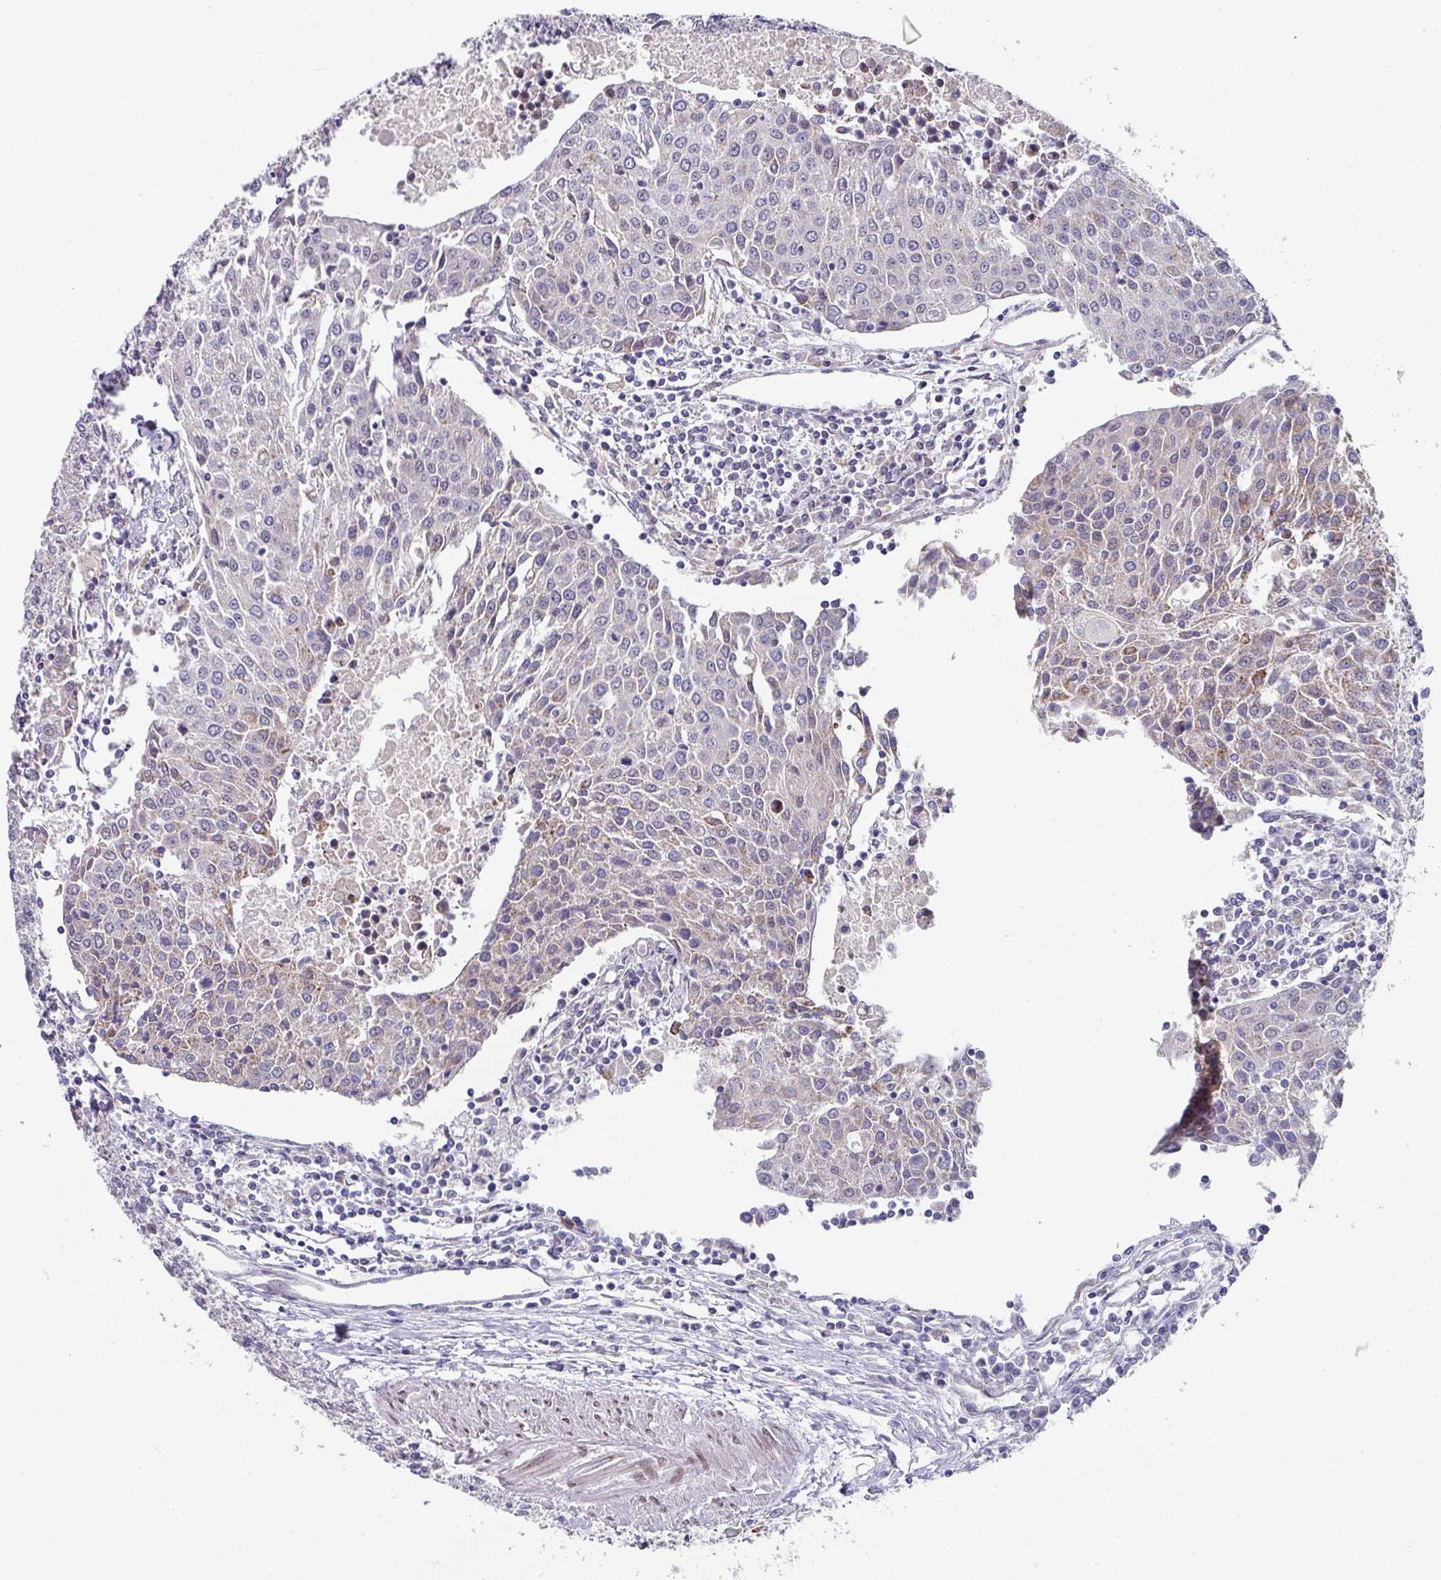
{"staining": {"intensity": "weak", "quantity": "<25%", "location": "cytoplasmic/membranous"}, "tissue": "urothelial cancer", "cell_type": "Tumor cells", "image_type": "cancer", "snomed": [{"axis": "morphology", "description": "Urothelial carcinoma, High grade"}, {"axis": "topography", "description": "Urinary bladder"}], "caption": "Protein analysis of high-grade urothelial carcinoma reveals no significant positivity in tumor cells. (IHC, brightfield microscopy, high magnification).", "gene": "CBX7", "patient": {"sex": "female", "age": 85}}